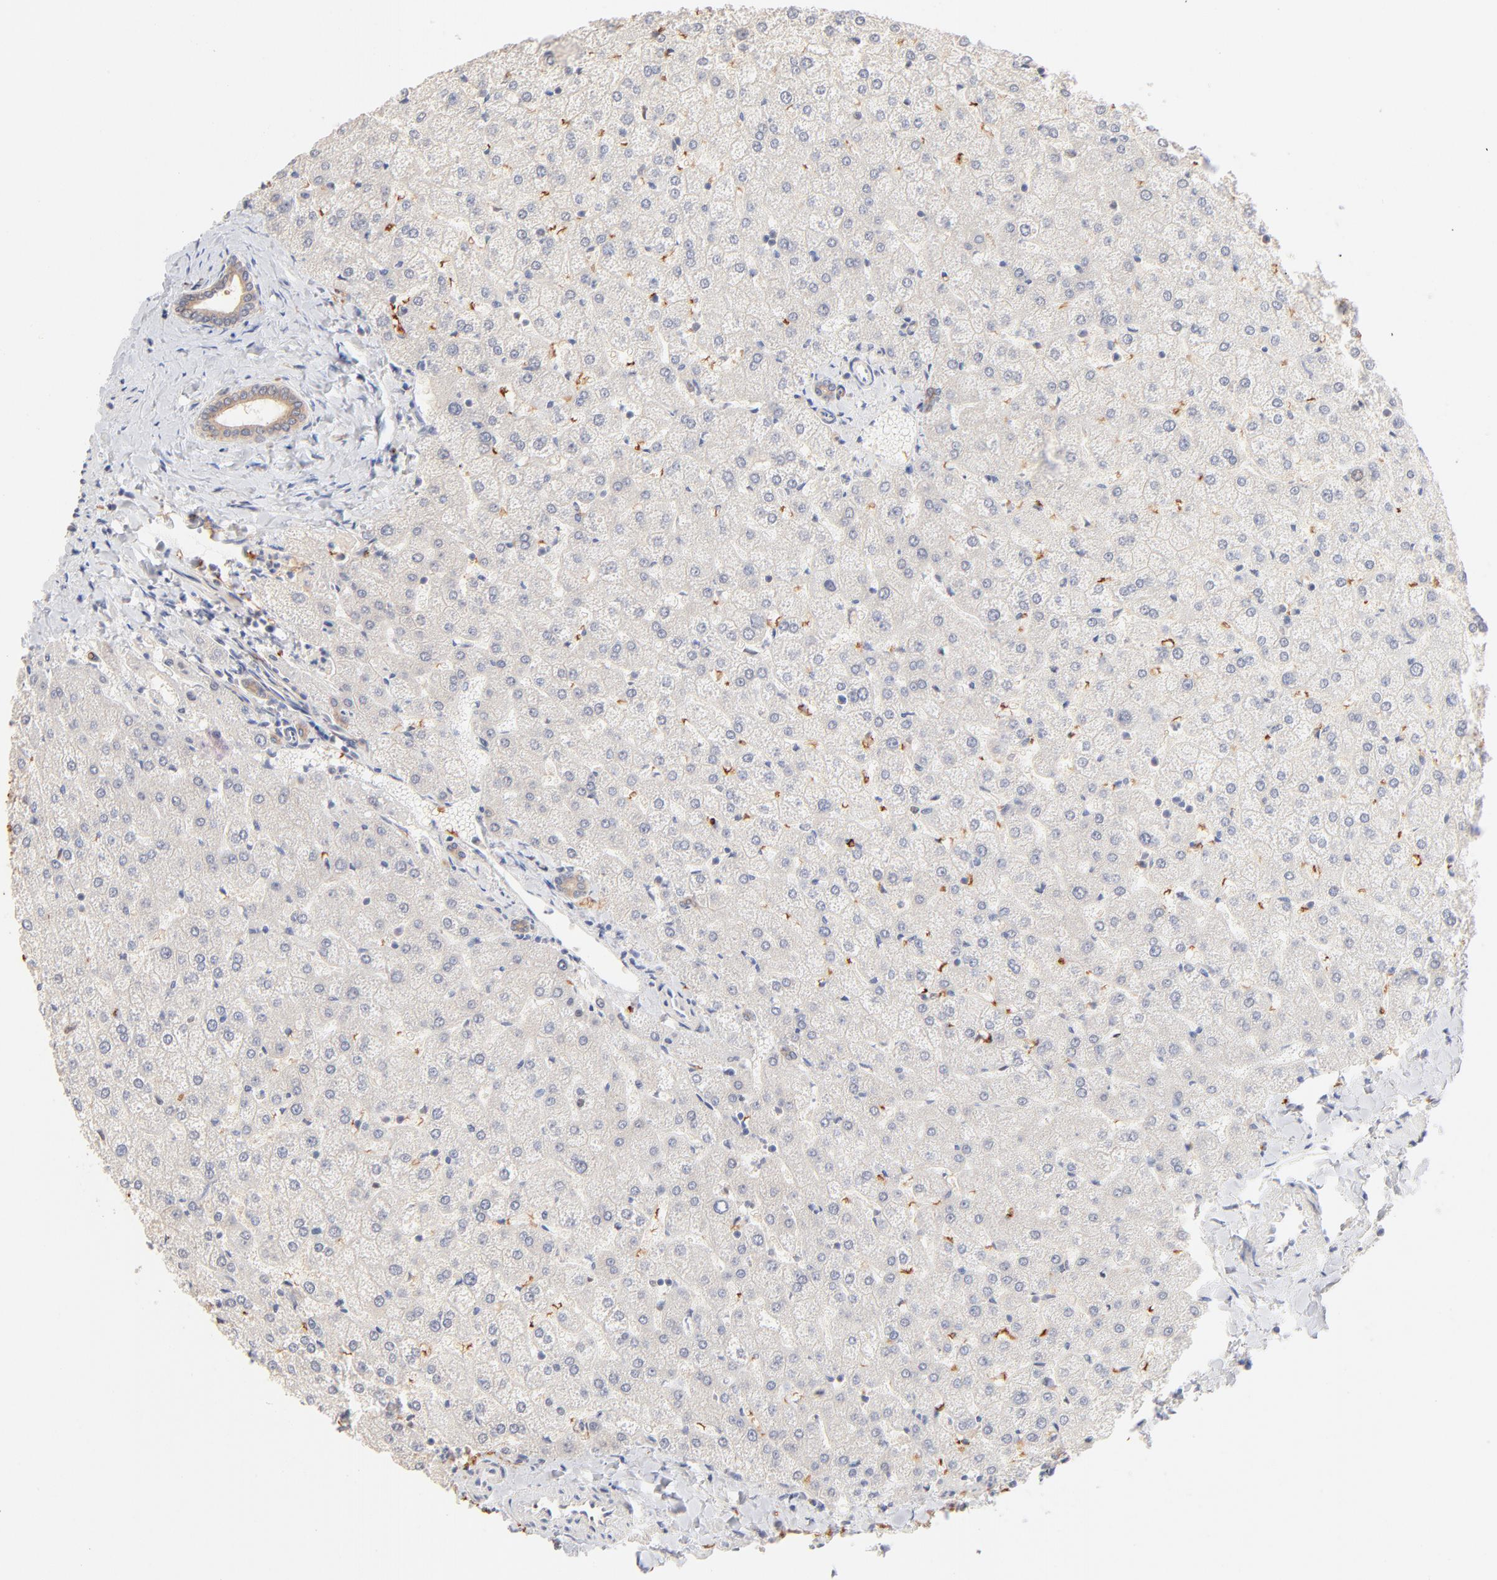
{"staining": {"intensity": "weak", "quantity": "25%-75%", "location": "cytoplasmic/membranous"}, "tissue": "liver", "cell_type": "Cholangiocytes", "image_type": "normal", "snomed": [{"axis": "morphology", "description": "Normal tissue, NOS"}, {"axis": "topography", "description": "Liver"}], "caption": "An immunohistochemistry (IHC) histopathology image of normal tissue is shown. Protein staining in brown highlights weak cytoplasmic/membranous positivity in liver within cholangiocytes. The staining was performed using DAB to visualize the protein expression in brown, while the nuclei were stained in blue with hematoxylin (Magnification: 20x).", "gene": "SPTB", "patient": {"sex": "female", "age": 32}}